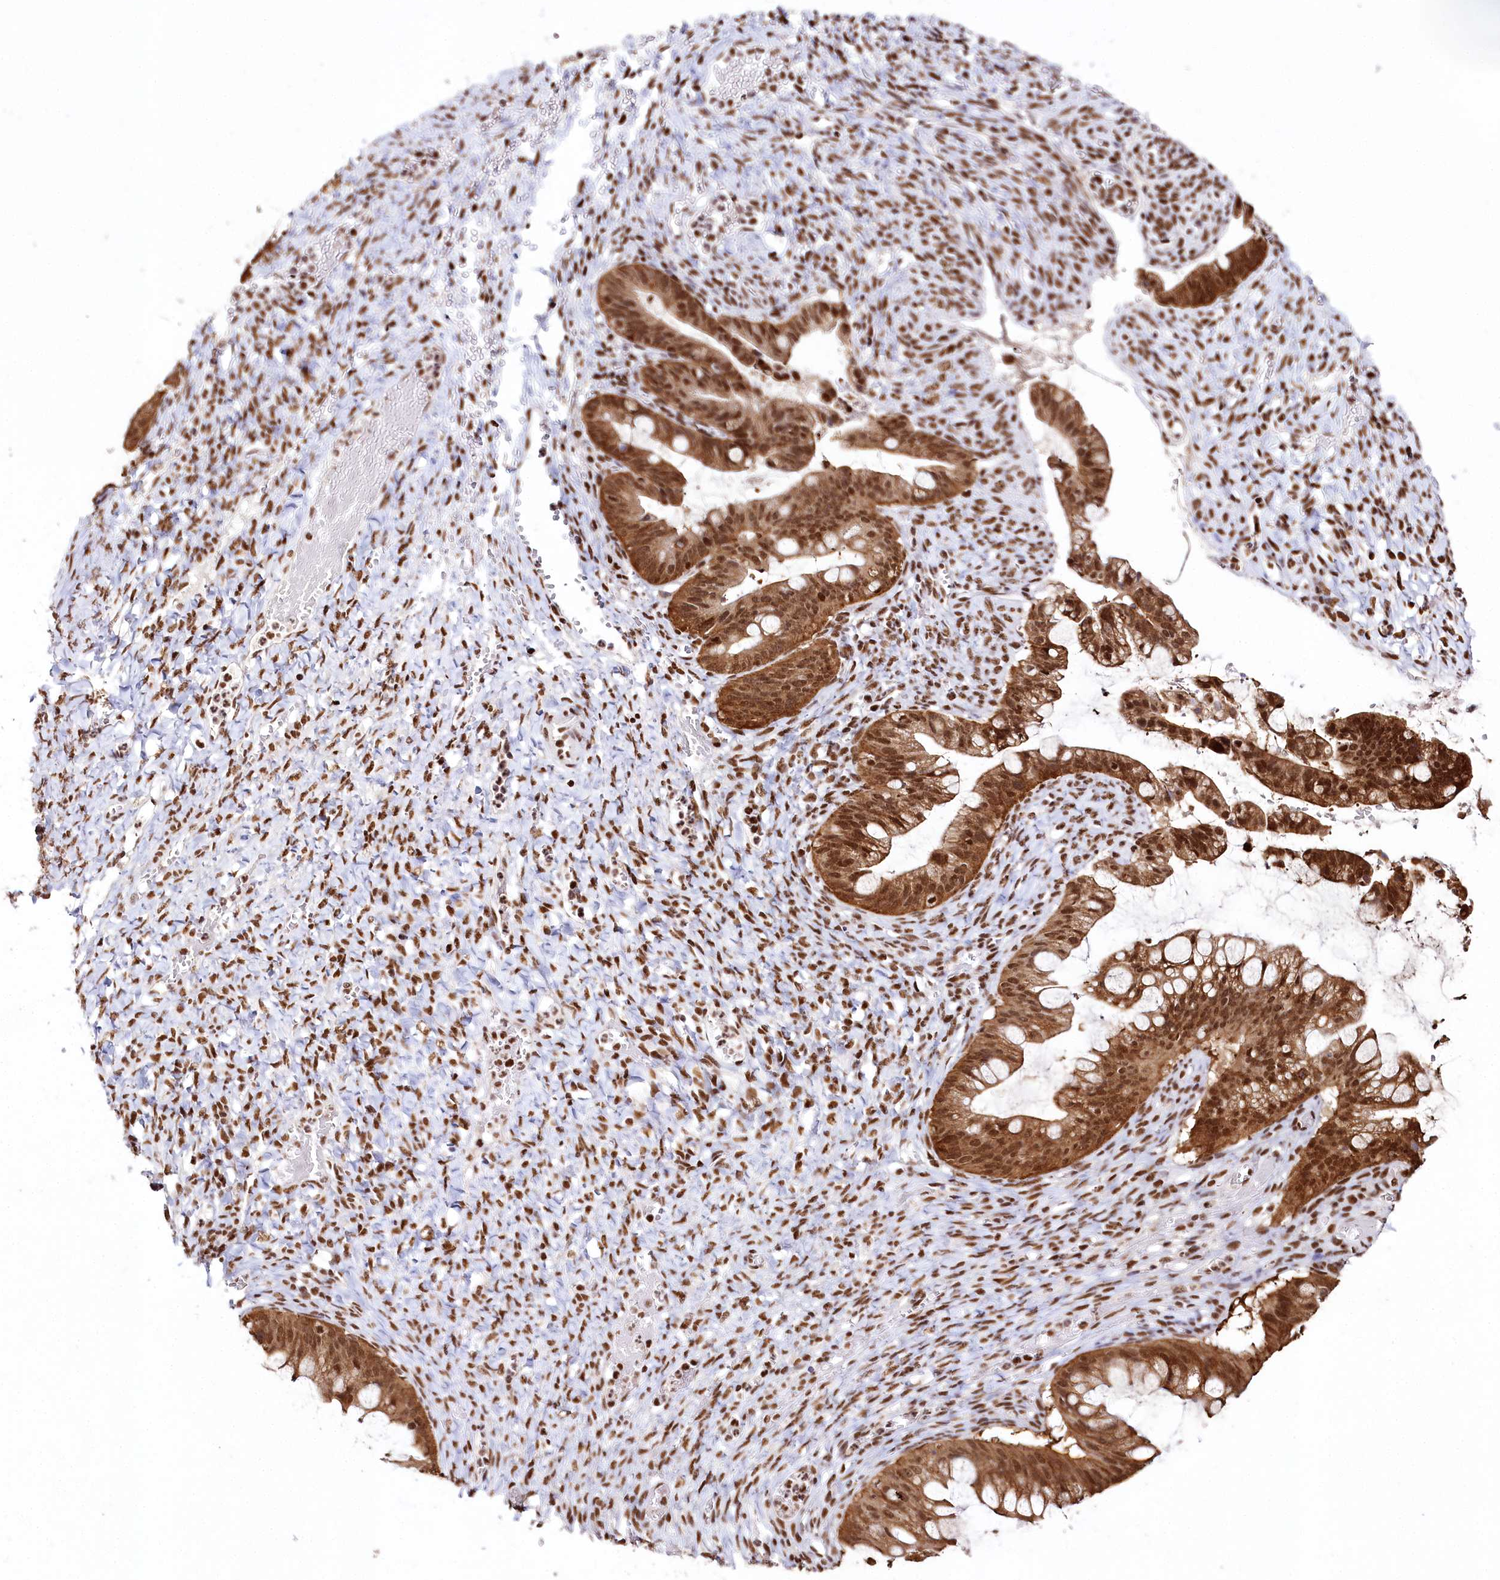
{"staining": {"intensity": "moderate", "quantity": ">75%", "location": "cytoplasmic/membranous,nuclear"}, "tissue": "ovarian cancer", "cell_type": "Tumor cells", "image_type": "cancer", "snomed": [{"axis": "morphology", "description": "Cystadenocarcinoma, mucinous, NOS"}, {"axis": "topography", "description": "Ovary"}], "caption": "Mucinous cystadenocarcinoma (ovarian) was stained to show a protein in brown. There is medium levels of moderate cytoplasmic/membranous and nuclear staining in about >75% of tumor cells. (DAB = brown stain, brightfield microscopy at high magnification).", "gene": "SMARCE1", "patient": {"sex": "female", "age": 73}}